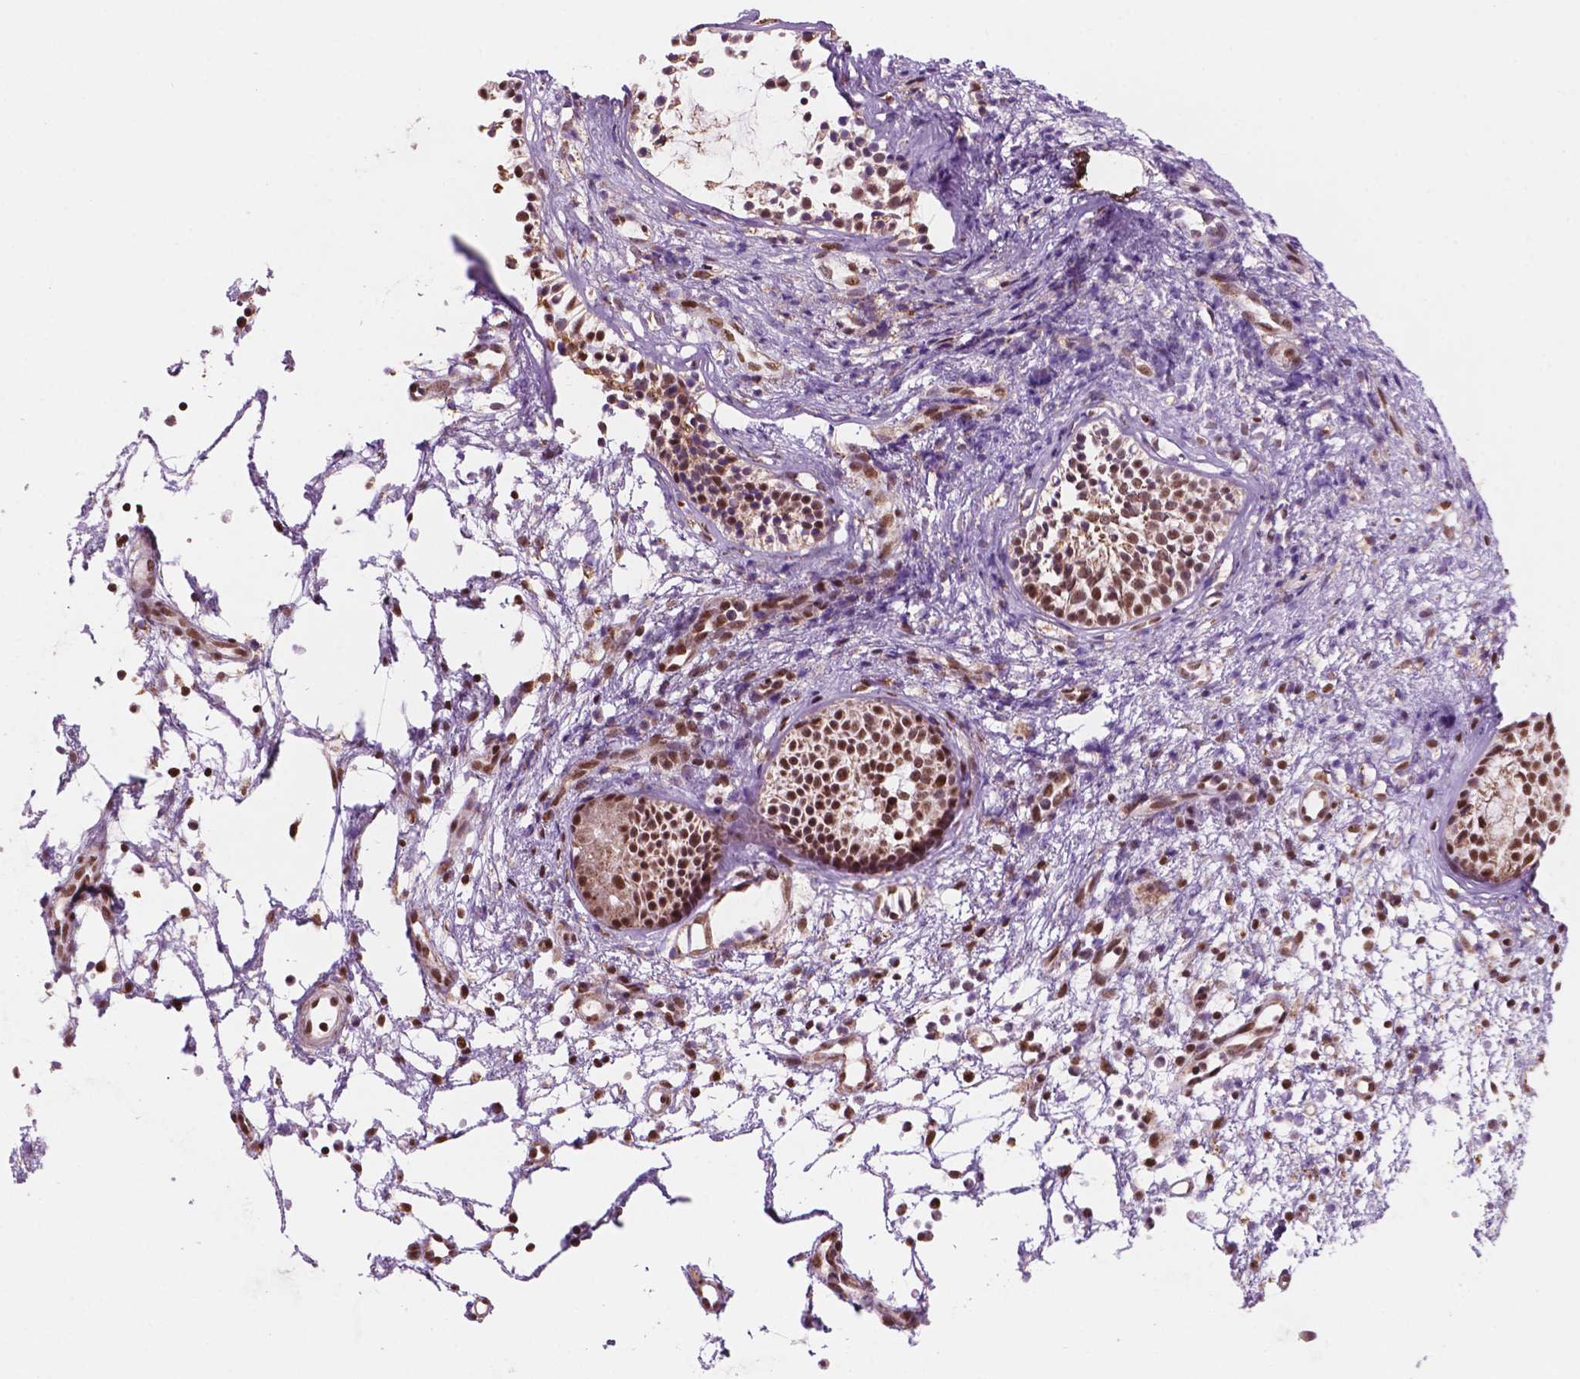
{"staining": {"intensity": "strong", "quantity": ">75%", "location": "cytoplasmic/membranous,nuclear"}, "tissue": "nasopharynx", "cell_type": "Respiratory epithelial cells", "image_type": "normal", "snomed": [{"axis": "morphology", "description": "Normal tissue, NOS"}, {"axis": "topography", "description": "Nasopharynx"}], "caption": "Immunohistochemistry of benign human nasopharynx displays high levels of strong cytoplasmic/membranous,nuclear staining in approximately >75% of respiratory epithelial cells.", "gene": "NDUFA10", "patient": {"sex": "male", "age": 77}}